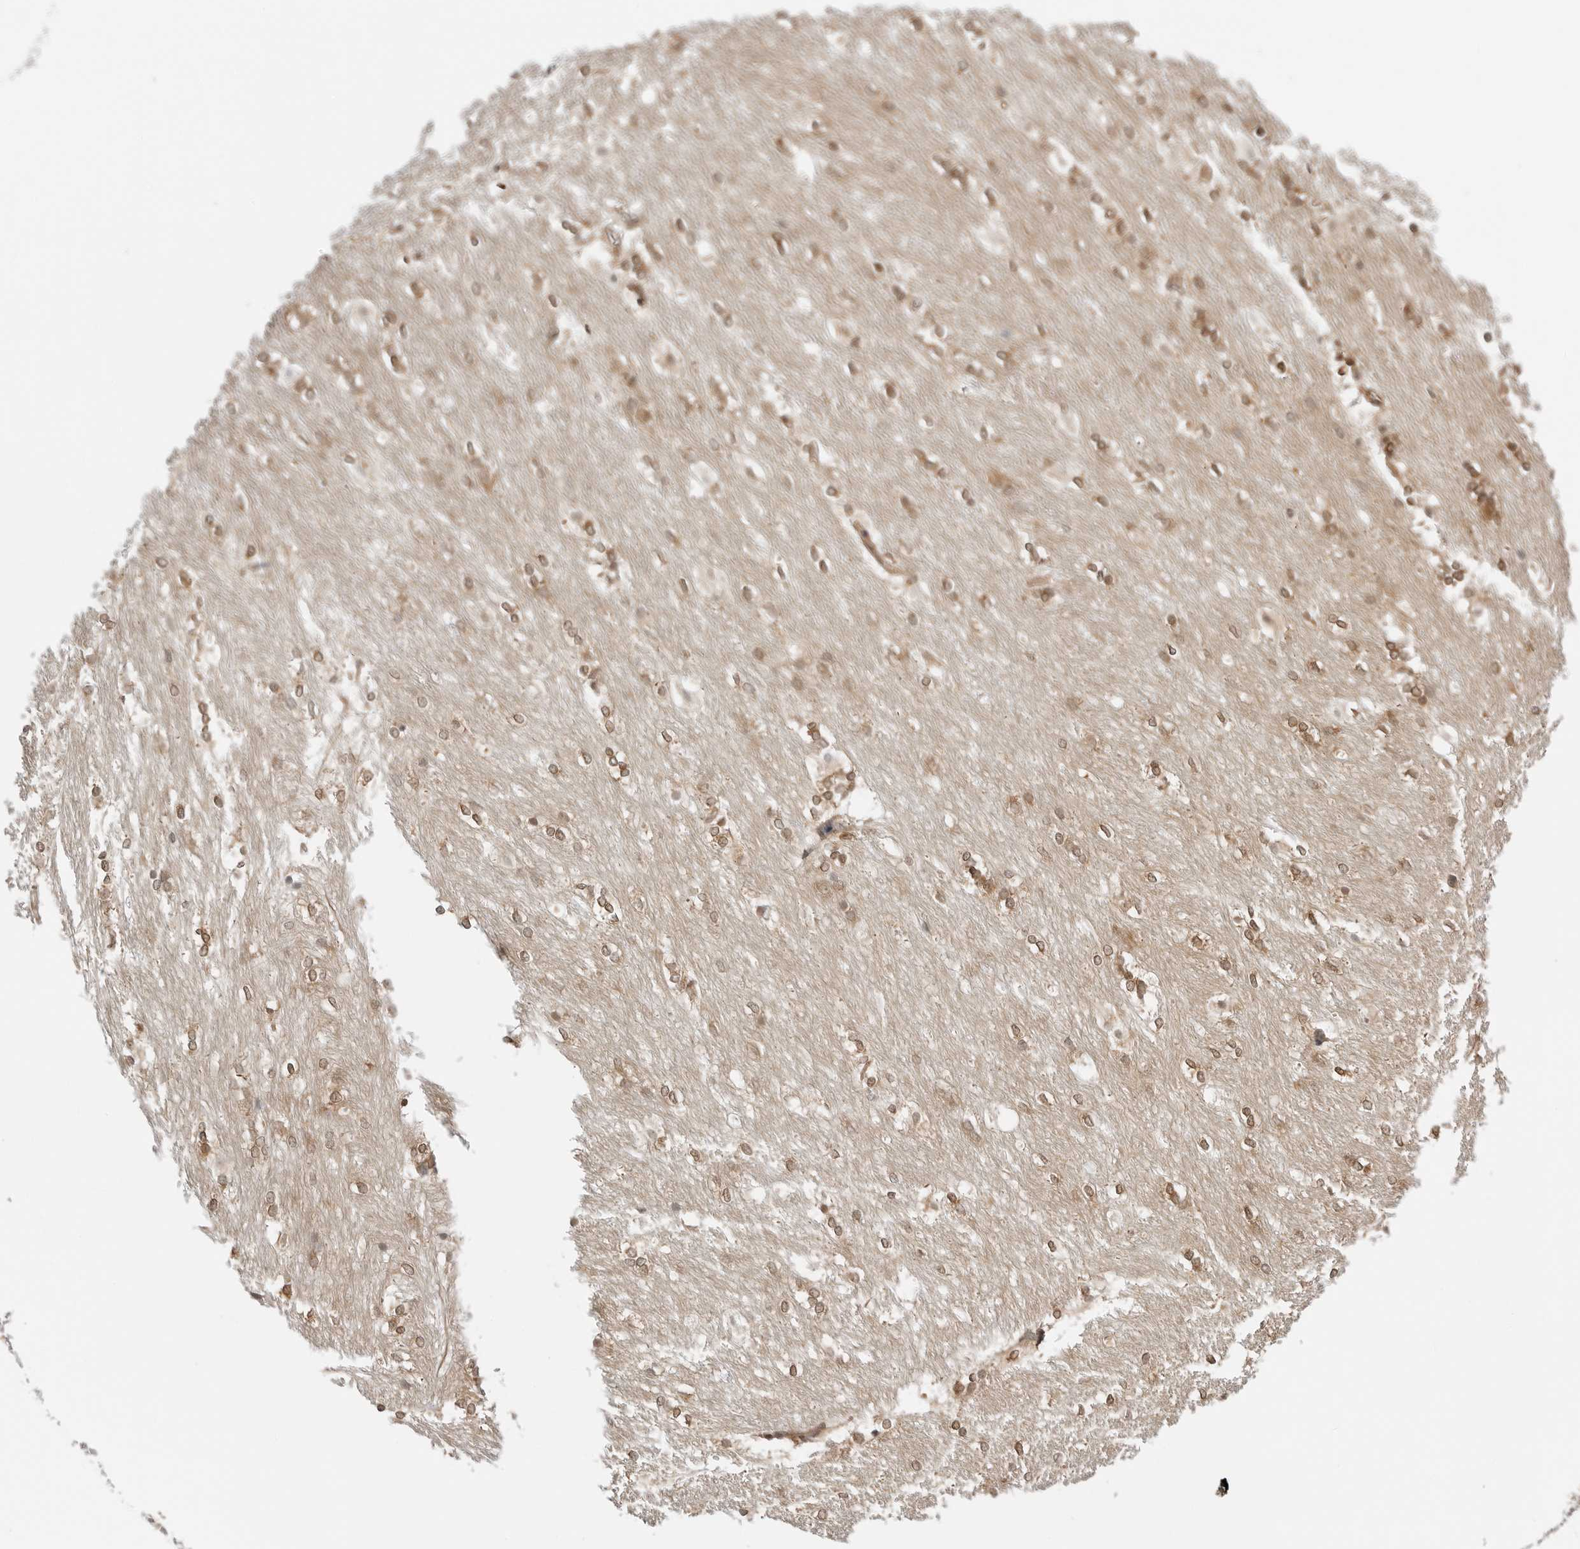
{"staining": {"intensity": "moderate", "quantity": "25%-75%", "location": "nuclear"}, "tissue": "caudate", "cell_type": "Glial cells", "image_type": "normal", "snomed": [{"axis": "morphology", "description": "Normal tissue, NOS"}, {"axis": "topography", "description": "Lateral ventricle wall"}], "caption": "Protein staining reveals moderate nuclear positivity in approximately 25%-75% of glial cells in normal caudate. Immunohistochemistry stains the protein of interest in brown and the nuclei are stained blue.", "gene": "NUDC", "patient": {"sex": "female", "age": 19}}